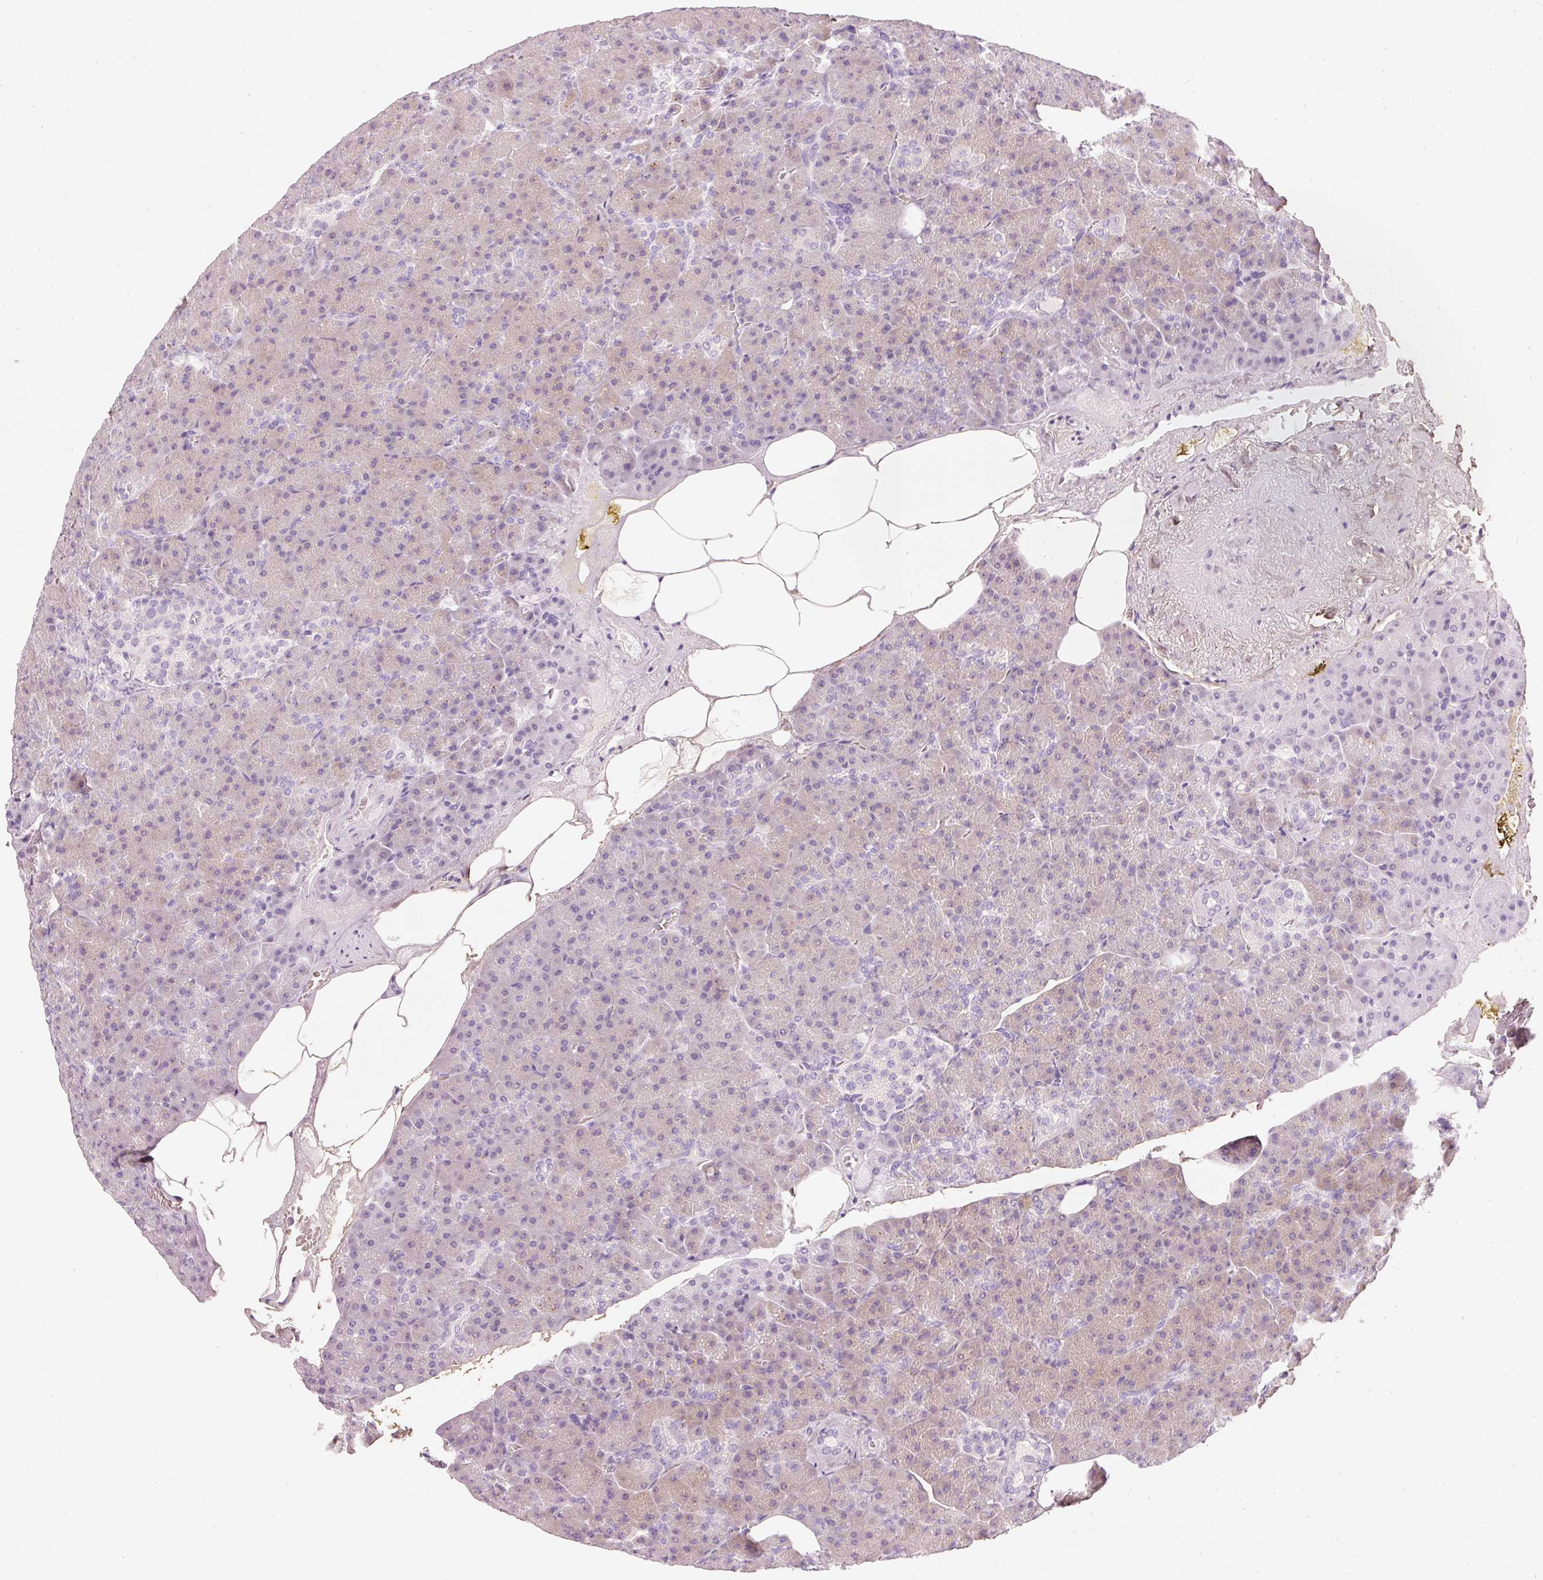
{"staining": {"intensity": "weak", "quantity": "<25%", "location": "cytoplasmic/membranous"}, "tissue": "pancreas", "cell_type": "Exocrine glandular cells", "image_type": "normal", "snomed": [{"axis": "morphology", "description": "Normal tissue, NOS"}, {"axis": "topography", "description": "Pancreas"}], "caption": "An IHC micrograph of normal pancreas is shown. There is no staining in exocrine glandular cells of pancreas. Brightfield microscopy of immunohistochemistry (IHC) stained with DAB (brown) and hematoxylin (blue), captured at high magnification.", "gene": "PDXDC1", "patient": {"sex": "female", "age": 74}}